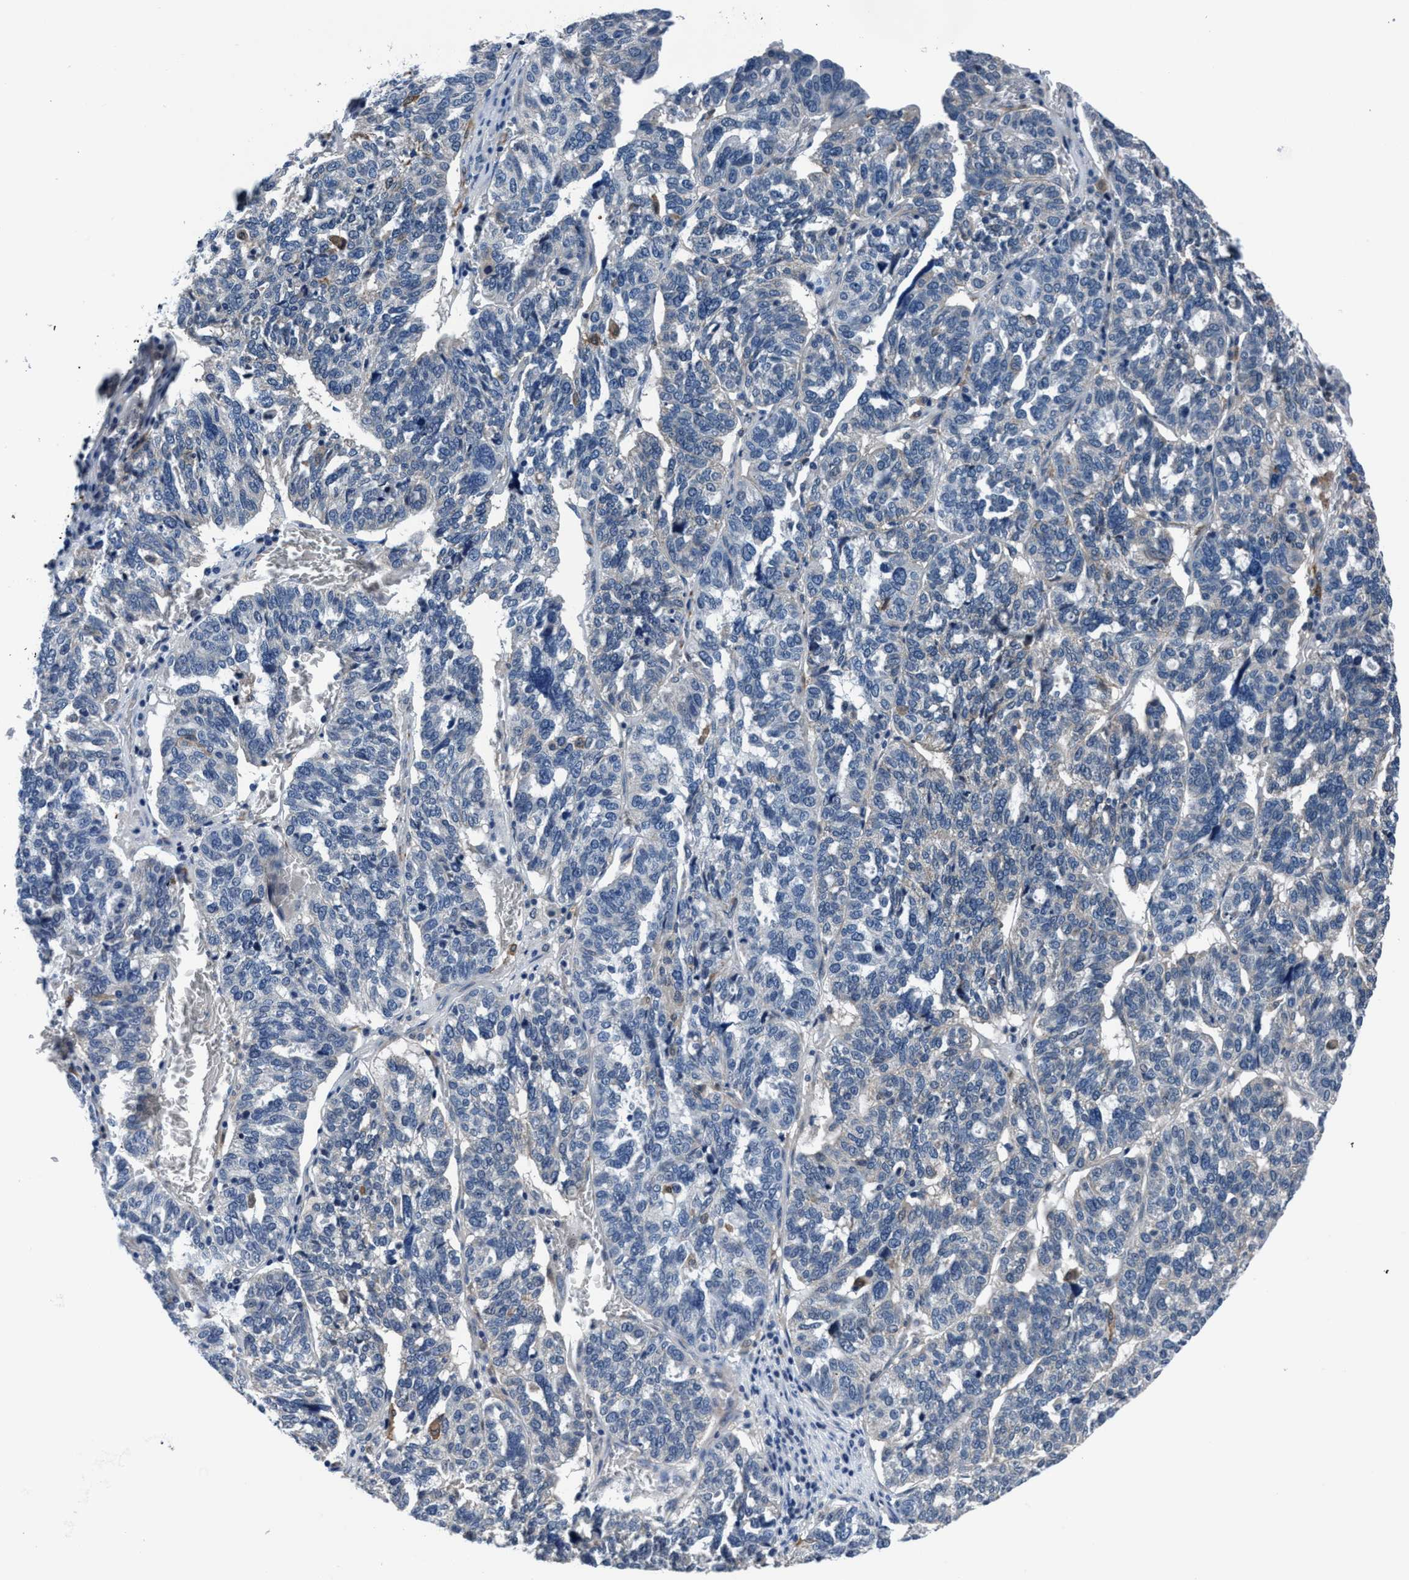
{"staining": {"intensity": "negative", "quantity": "none", "location": "none"}, "tissue": "ovarian cancer", "cell_type": "Tumor cells", "image_type": "cancer", "snomed": [{"axis": "morphology", "description": "Cystadenocarcinoma, serous, NOS"}, {"axis": "topography", "description": "Ovary"}], "caption": "This is a histopathology image of immunohistochemistry (IHC) staining of serous cystadenocarcinoma (ovarian), which shows no expression in tumor cells.", "gene": "TMEM94", "patient": {"sex": "female", "age": 59}}